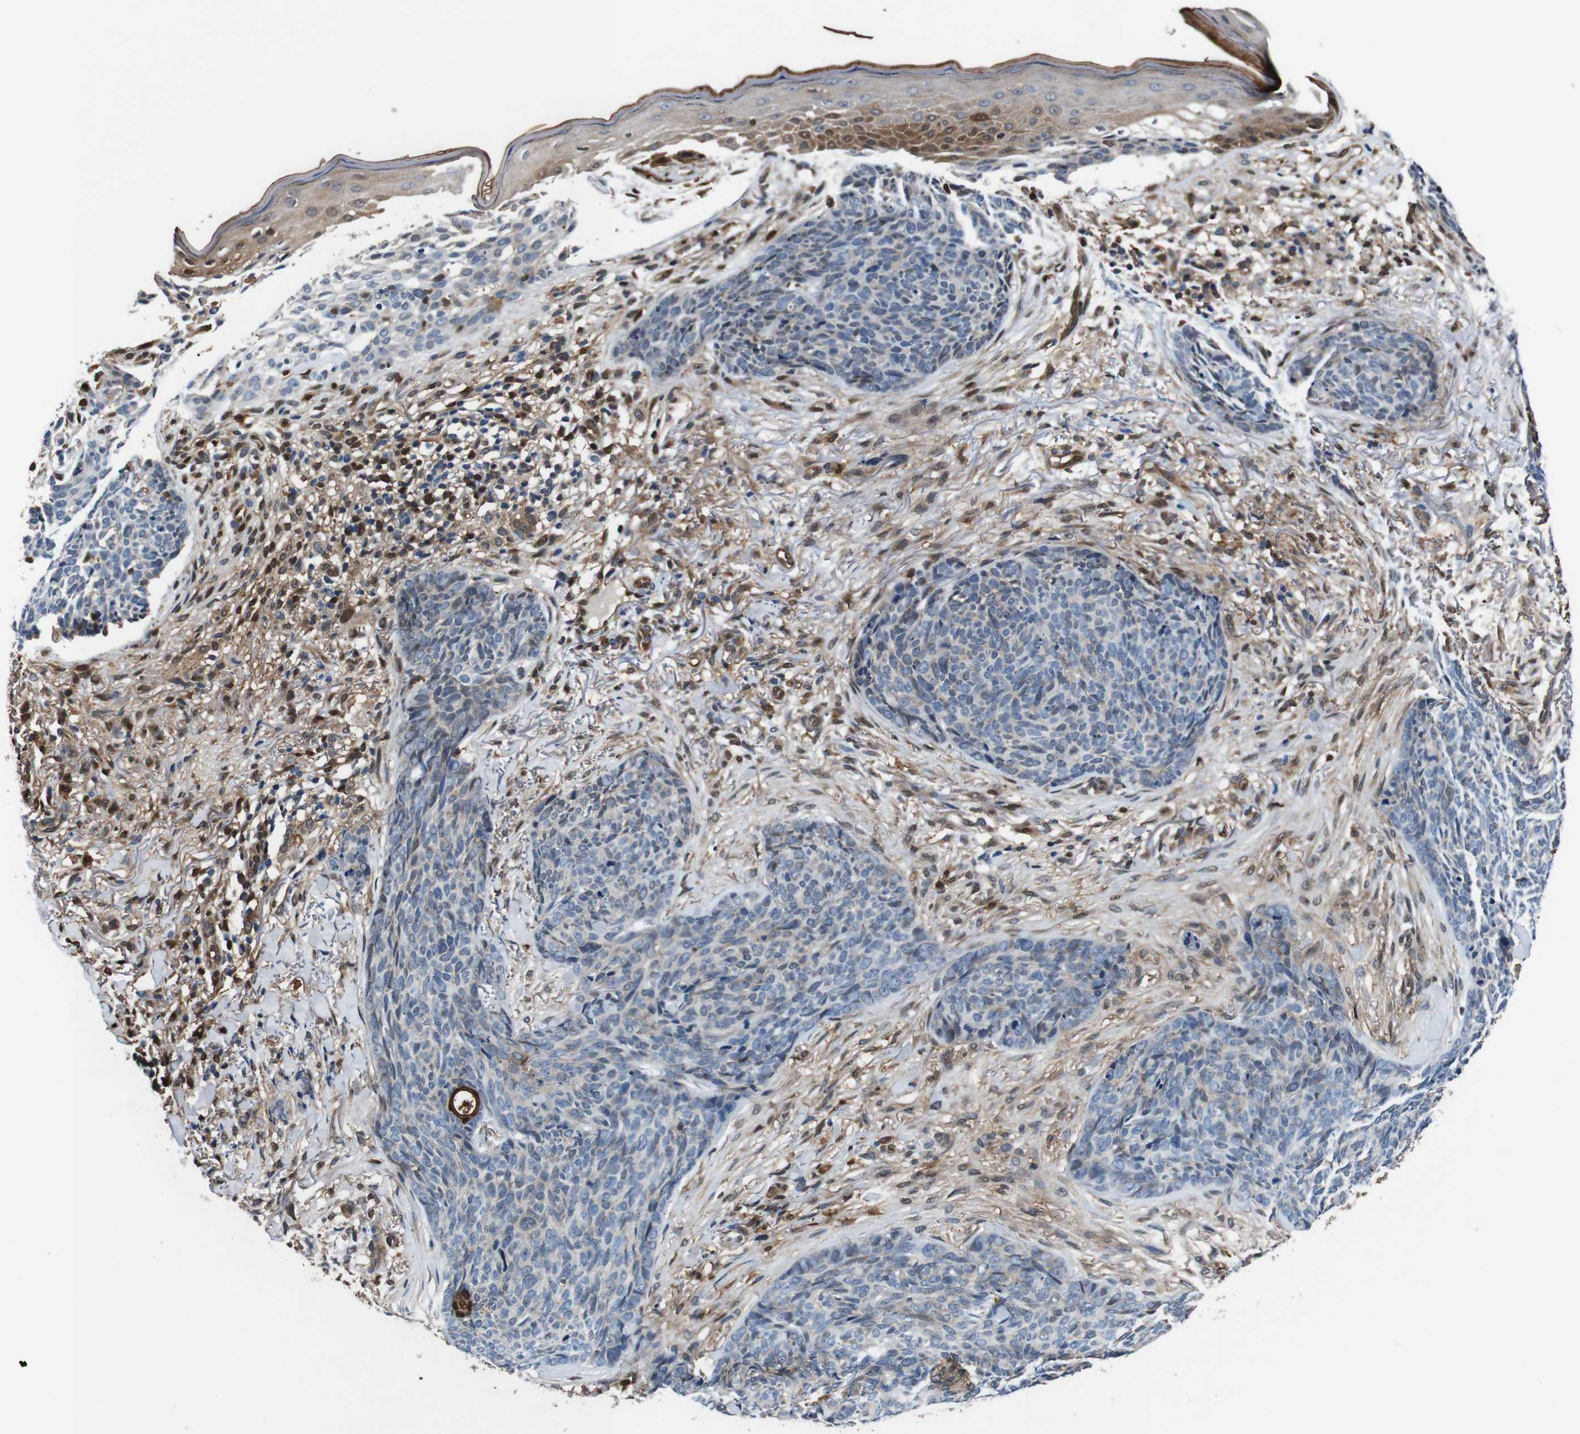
{"staining": {"intensity": "negative", "quantity": "none", "location": "none"}, "tissue": "skin cancer", "cell_type": "Tumor cells", "image_type": "cancer", "snomed": [{"axis": "morphology", "description": "Basal cell carcinoma"}, {"axis": "topography", "description": "Skin"}], "caption": "High magnification brightfield microscopy of basal cell carcinoma (skin) stained with DAB (brown) and counterstained with hematoxylin (blue): tumor cells show no significant positivity. The staining is performed using DAB brown chromogen with nuclei counter-stained in using hematoxylin.", "gene": "ANXA1", "patient": {"sex": "female", "age": 70}}